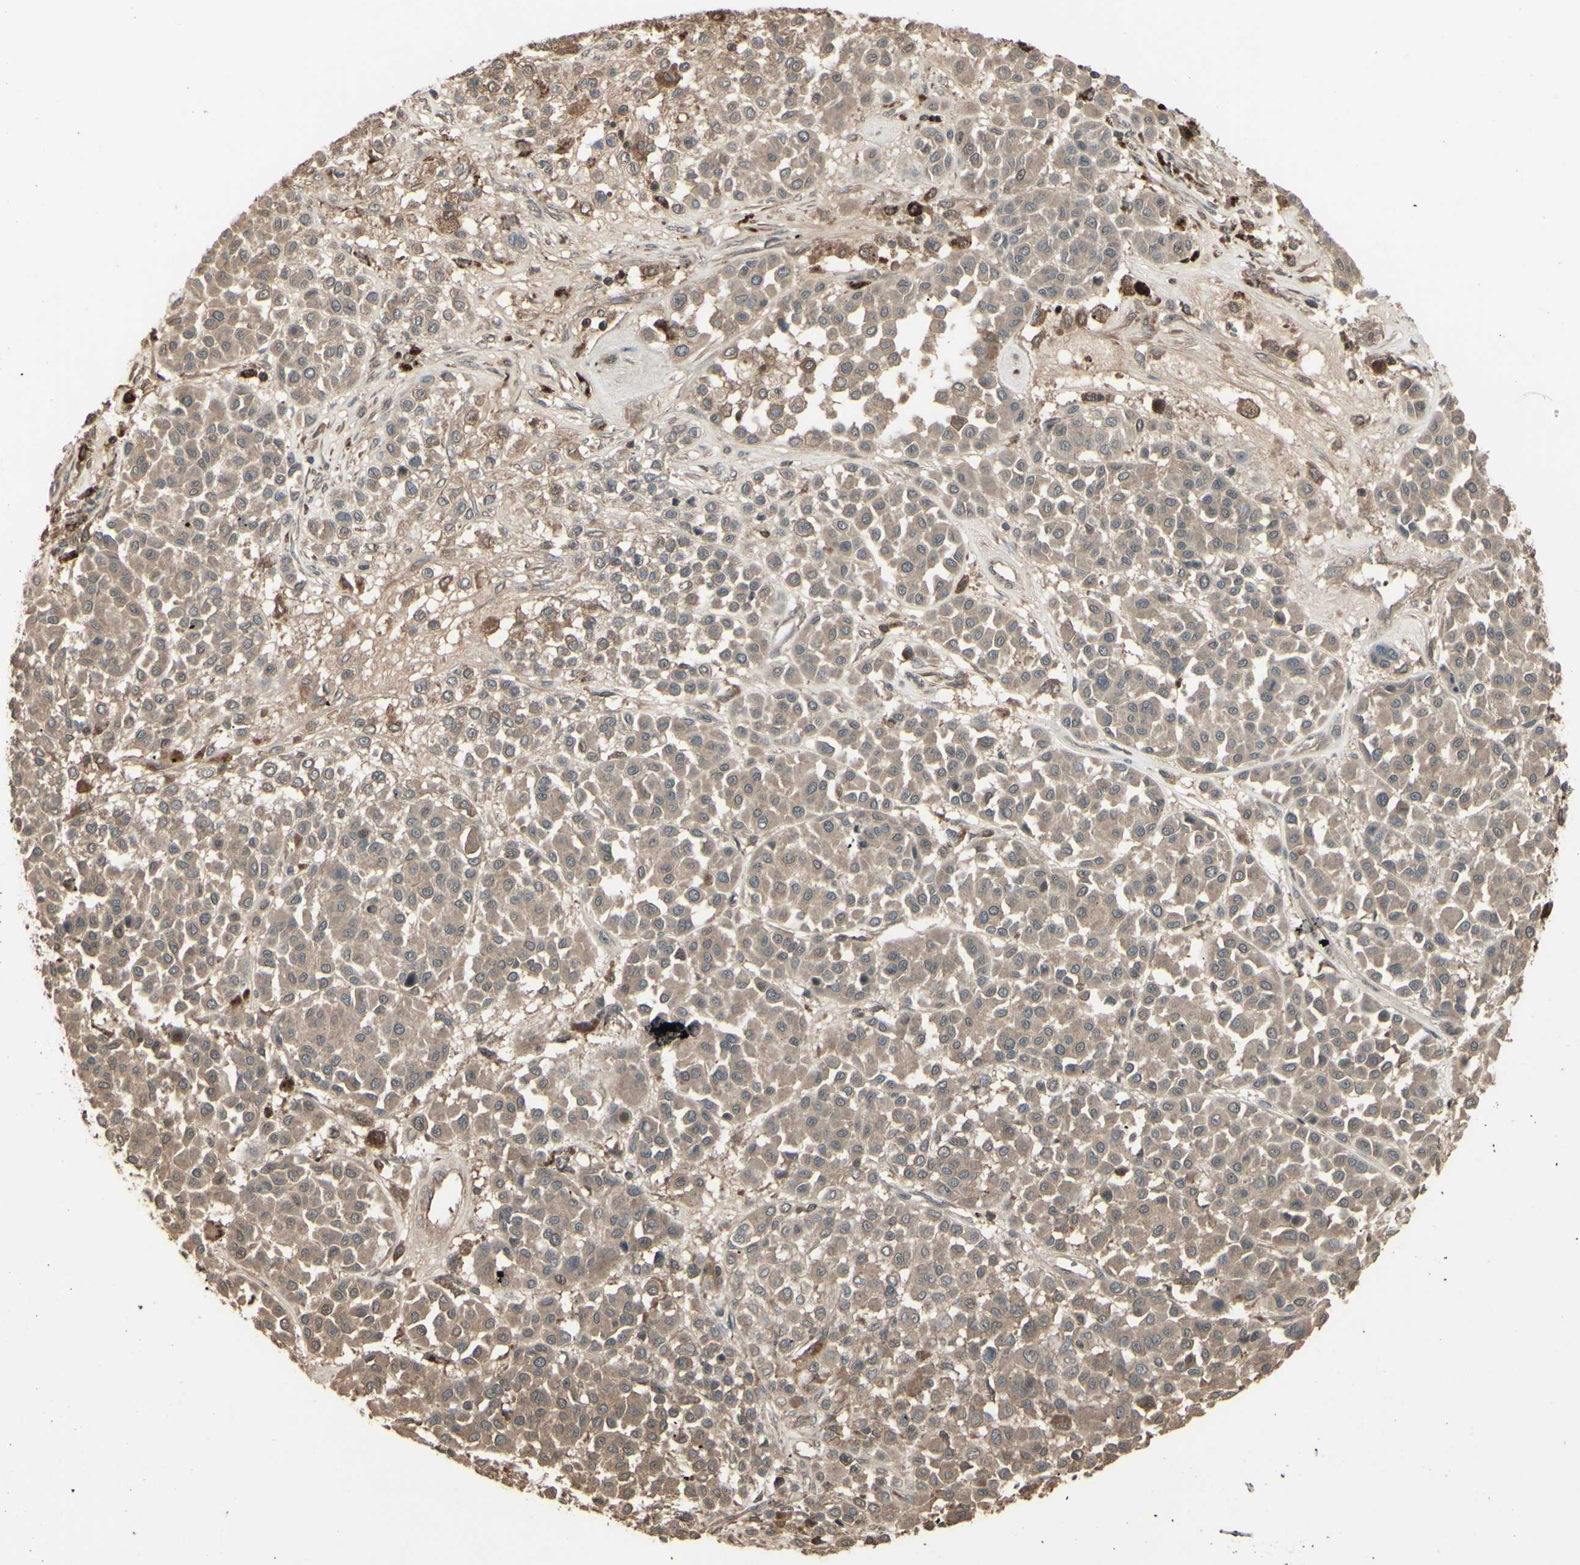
{"staining": {"intensity": "weak", "quantity": ">75%", "location": "cytoplasmic/membranous"}, "tissue": "melanoma", "cell_type": "Tumor cells", "image_type": "cancer", "snomed": [{"axis": "morphology", "description": "Malignant melanoma, Metastatic site"}, {"axis": "topography", "description": "Soft tissue"}], "caption": "Weak cytoplasmic/membranous staining for a protein is identified in approximately >75% of tumor cells of malignant melanoma (metastatic site) using immunohistochemistry.", "gene": "GNAS", "patient": {"sex": "male", "age": 41}}